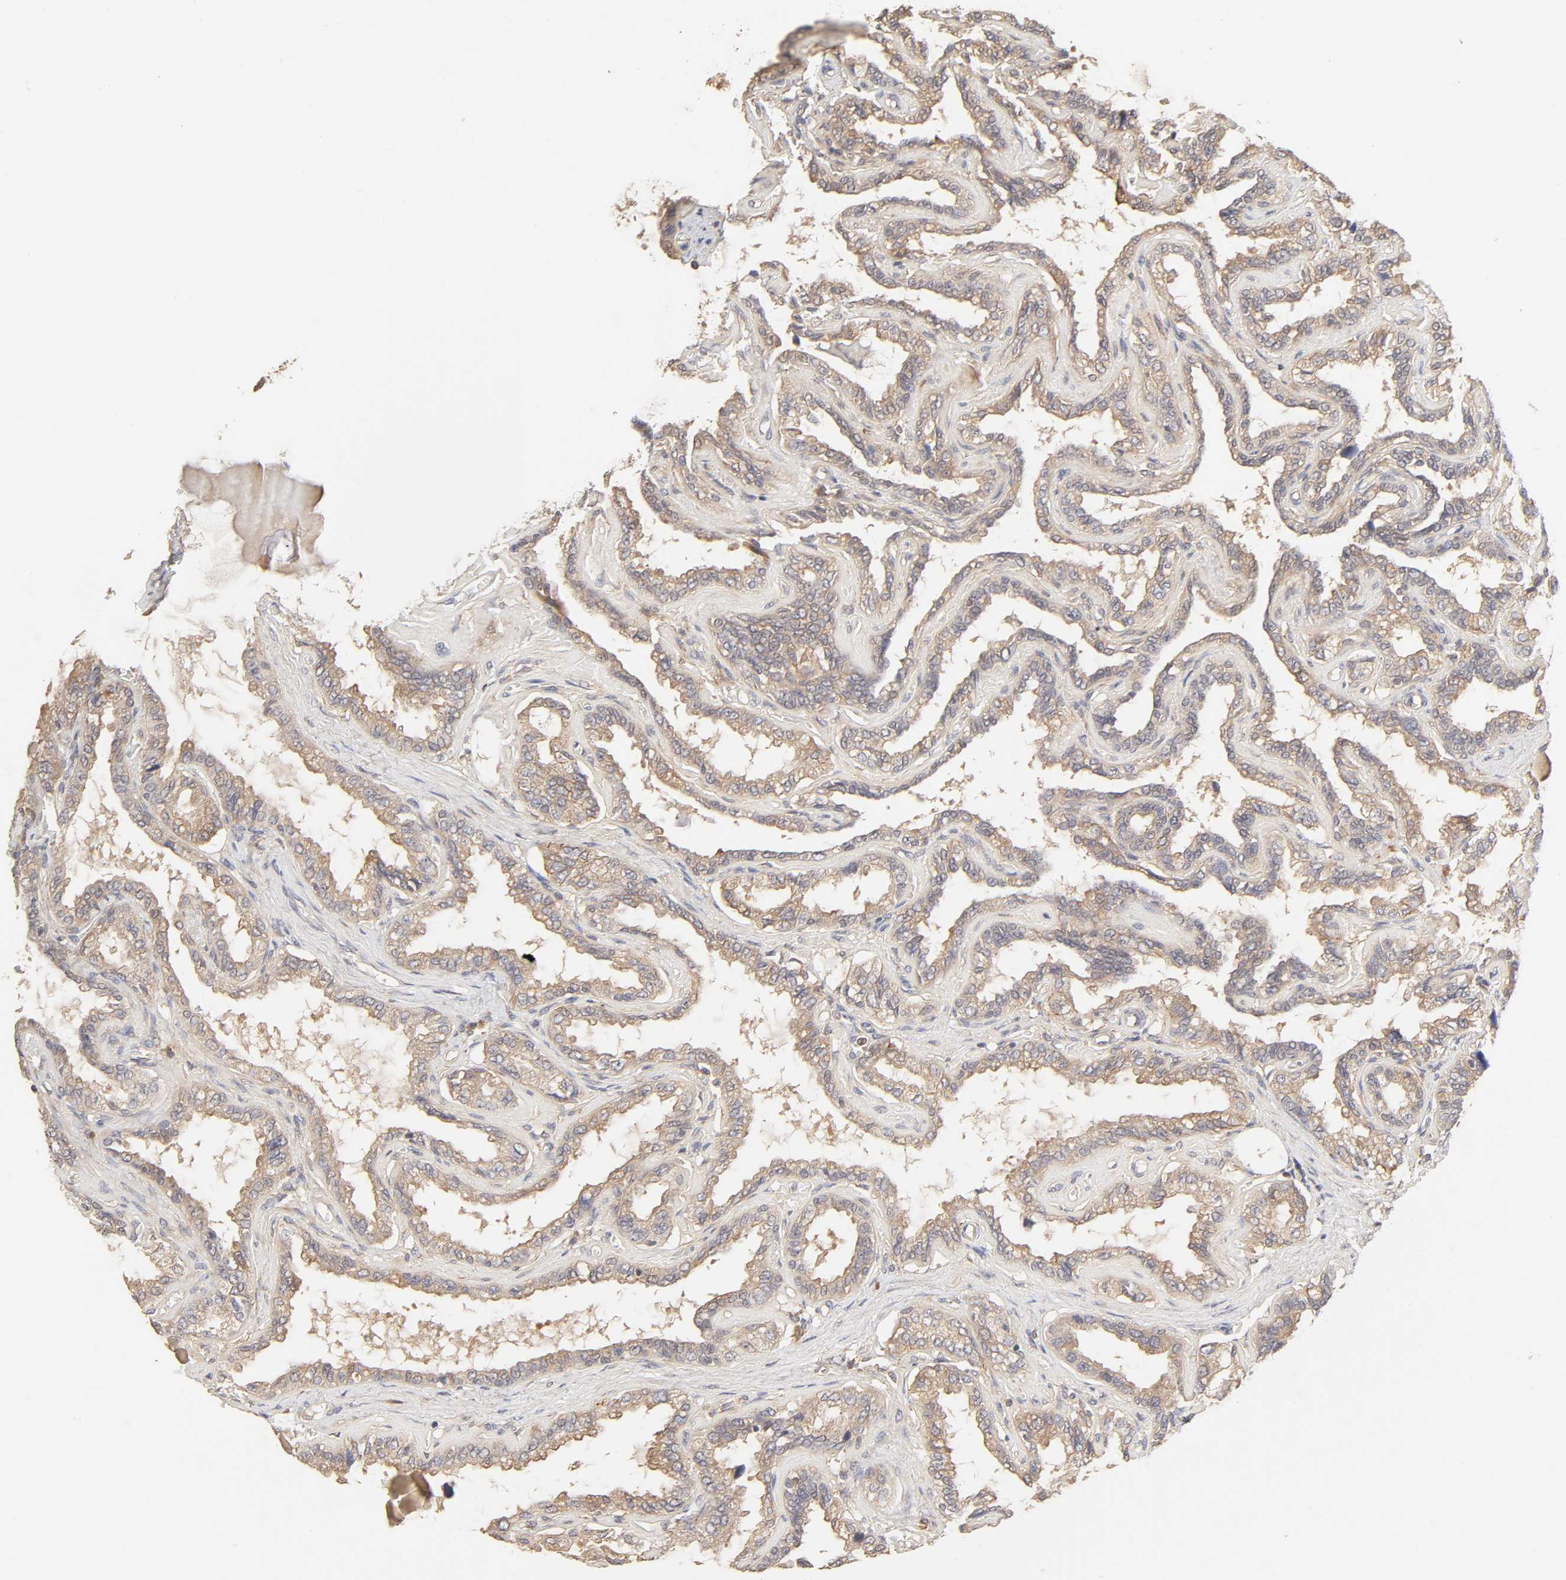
{"staining": {"intensity": "weak", "quantity": ">75%", "location": "cytoplasmic/membranous"}, "tissue": "seminal vesicle", "cell_type": "Glandular cells", "image_type": "normal", "snomed": [{"axis": "morphology", "description": "Normal tissue, NOS"}, {"axis": "morphology", "description": "Inflammation, NOS"}, {"axis": "topography", "description": "Urinary bladder"}, {"axis": "topography", "description": "Prostate"}, {"axis": "topography", "description": "Seminal veicle"}], "caption": "This micrograph demonstrates immunohistochemistry staining of normal human seminal vesicle, with low weak cytoplasmic/membranous staining in approximately >75% of glandular cells.", "gene": "AP1G2", "patient": {"sex": "male", "age": 82}}